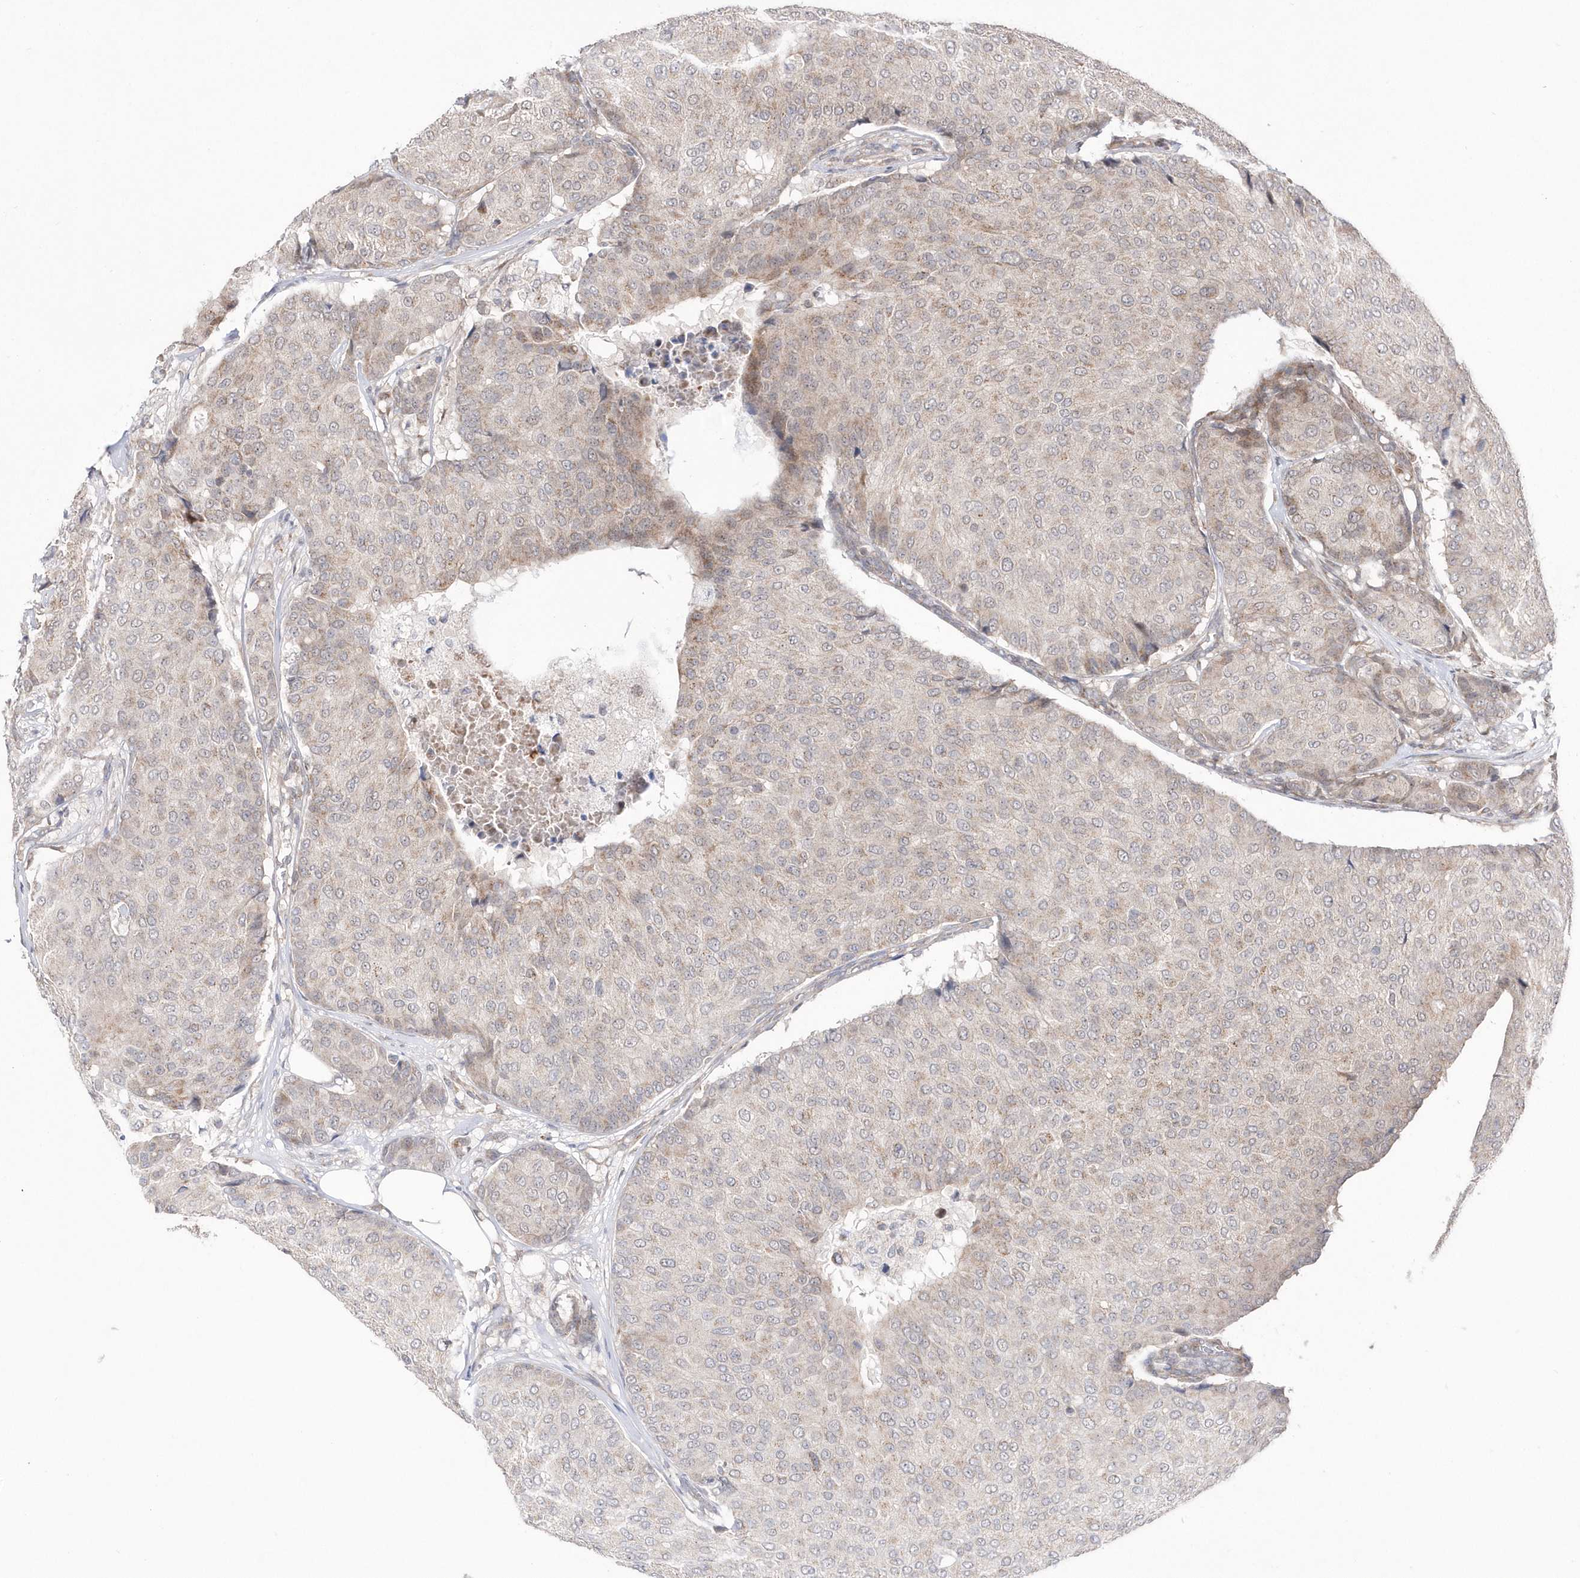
{"staining": {"intensity": "negative", "quantity": "none", "location": "none"}, "tissue": "breast cancer", "cell_type": "Tumor cells", "image_type": "cancer", "snomed": [{"axis": "morphology", "description": "Duct carcinoma"}, {"axis": "topography", "description": "Breast"}], "caption": "There is no significant staining in tumor cells of breast cancer (infiltrating ductal carcinoma).", "gene": "DALRD3", "patient": {"sex": "female", "age": 75}}